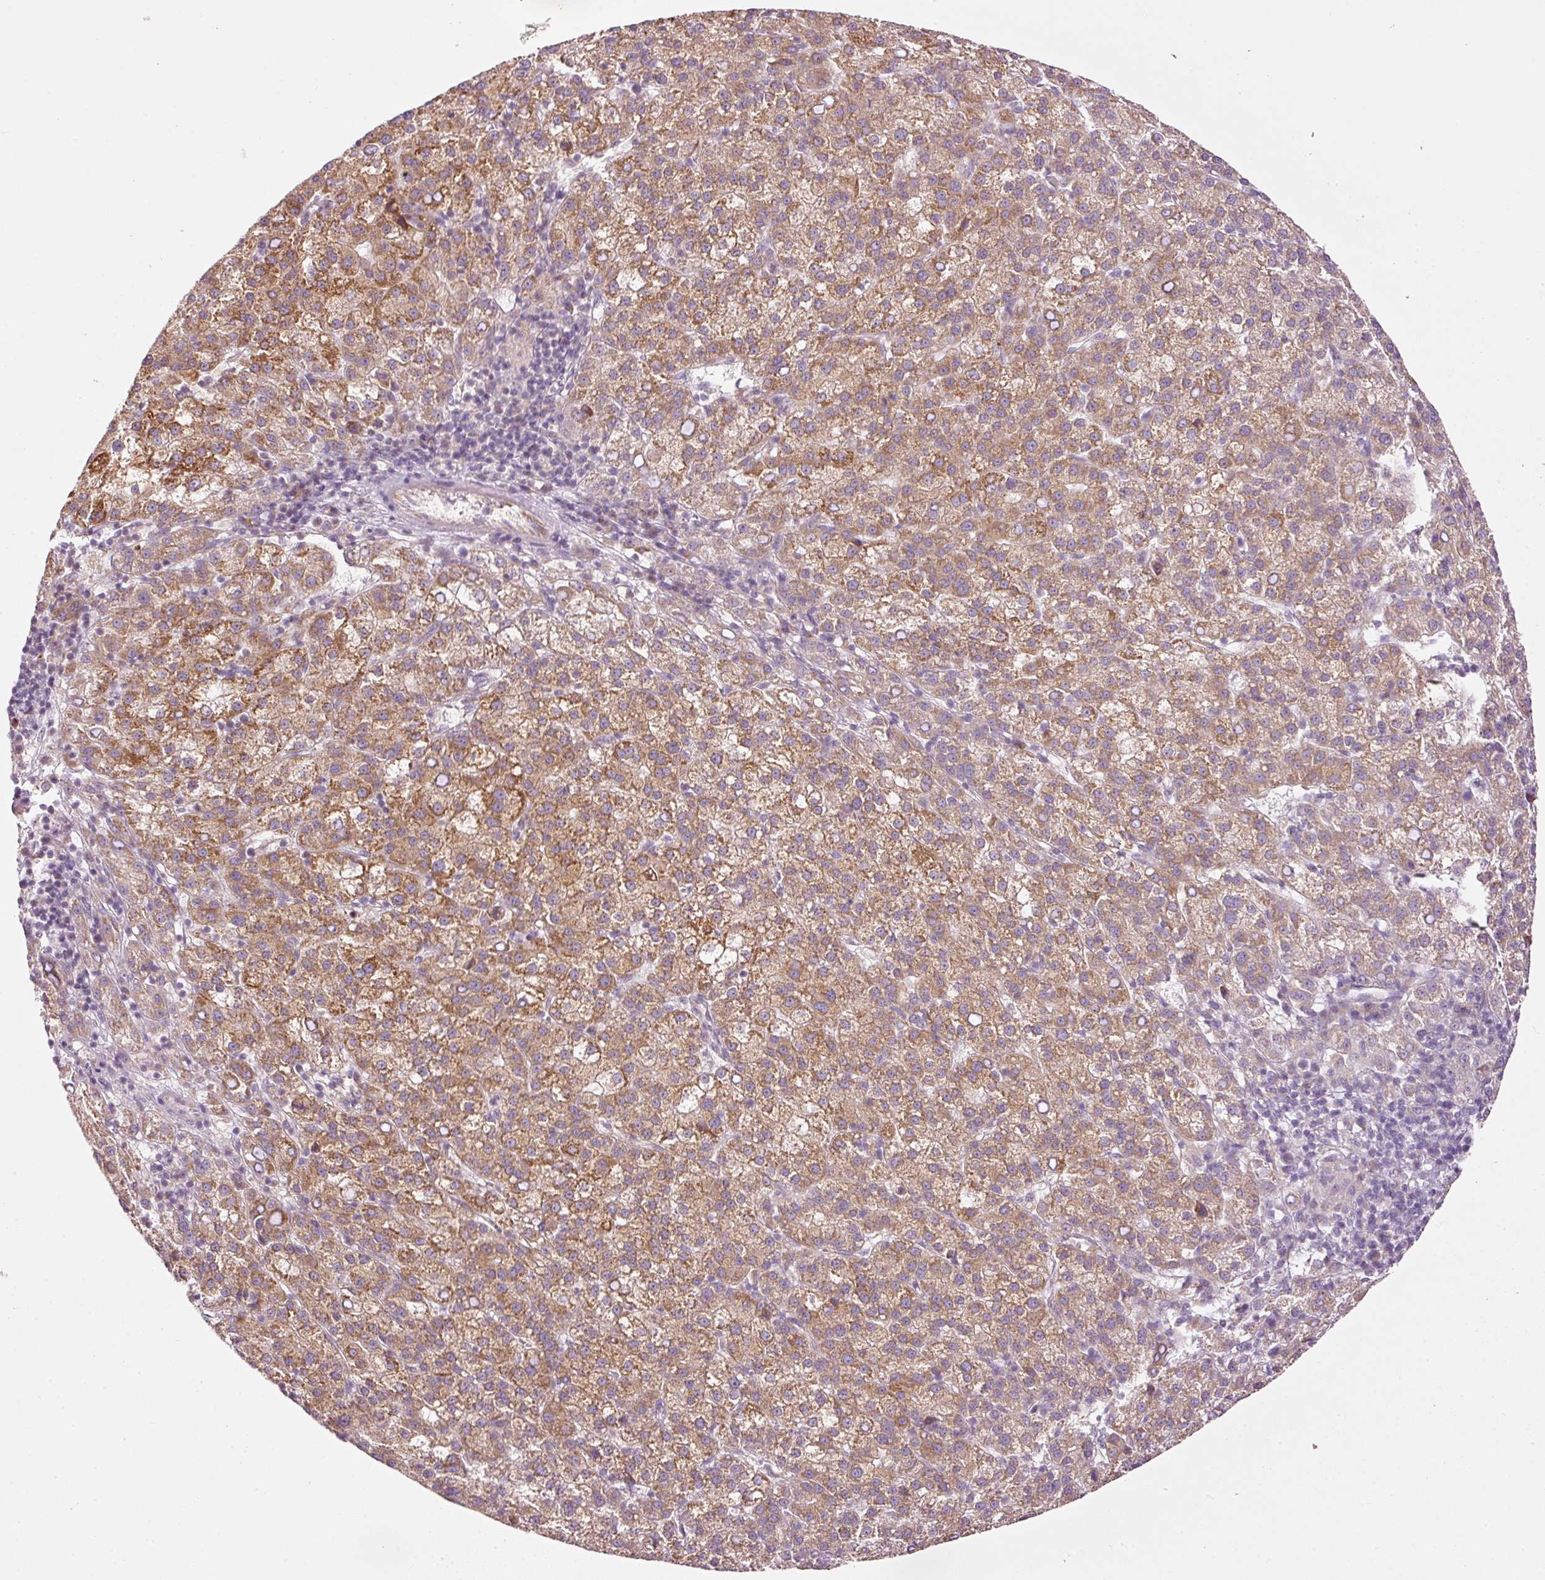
{"staining": {"intensity": "moderate", "quantity": ">75%", "location": "cytoplasmic/membranous"}, "tissue": "liver cancer", "cell_type": "Tumor cells", "image_type": "cancer", "snomed": [{"axis": "morphology", "description": "Carcinoma, Hepatocellular, NOS"}, {"axis": "topography", "description": "Liver"}], "caption": "Protein staining demonstrates moderate cytoplasmic/membranous expression in approximately >75% of tumor cells in liver cancer (hepatocellular carcinoma). (Stains: DAB (3,3'-diaminobenzidine) in brown, nuclei in blue, Microscopy: brightfield microscopy at high magnification).", "gene": "CDC20B", "patient": {"sex": "female", "age": 58}}